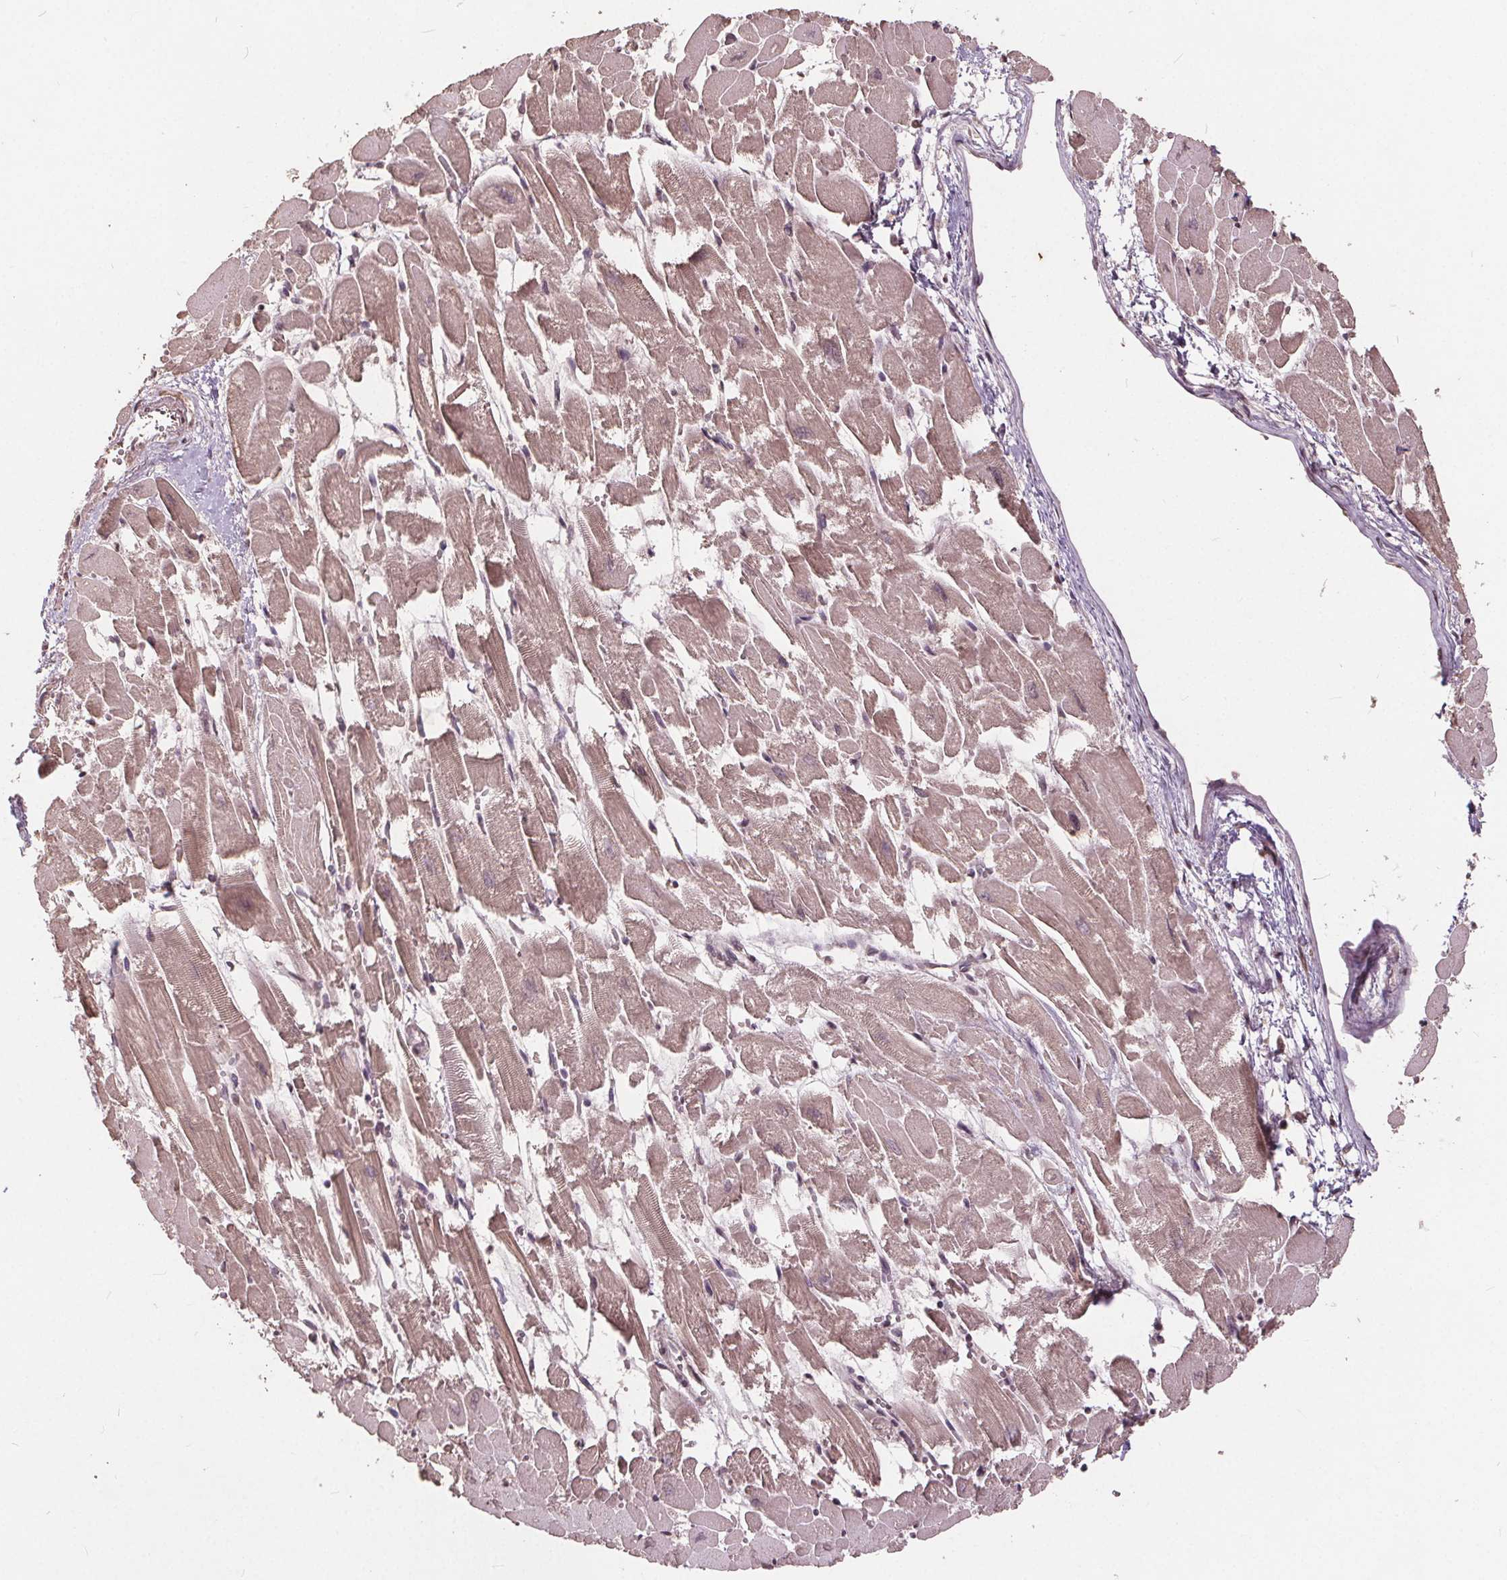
{"staining": {"intensity": "weak", "quantity": "25%-75%", "location": "cytoplasmic/membranous,nuclear"}, "tissue": "heart muscle", "cell_type": "Cardiomyocytes", "image_type": "normal", "snomed": [{"axis": "morphology", "description": "Normal tissue, NOS"}, {"axis": "topography", "description": "Heart"}], "caption": "This image reveals normal heart muscle stained with immunohistochemistry (IHC) to label a protein in brown. The cytoplasmic/membranous,nuclear of cardiomyocytes show weak positivity for the protein. Nuclei are counter-stained blue.", "gene": "DNMT3B", "patient": {"sex": "female", "age": 52}}